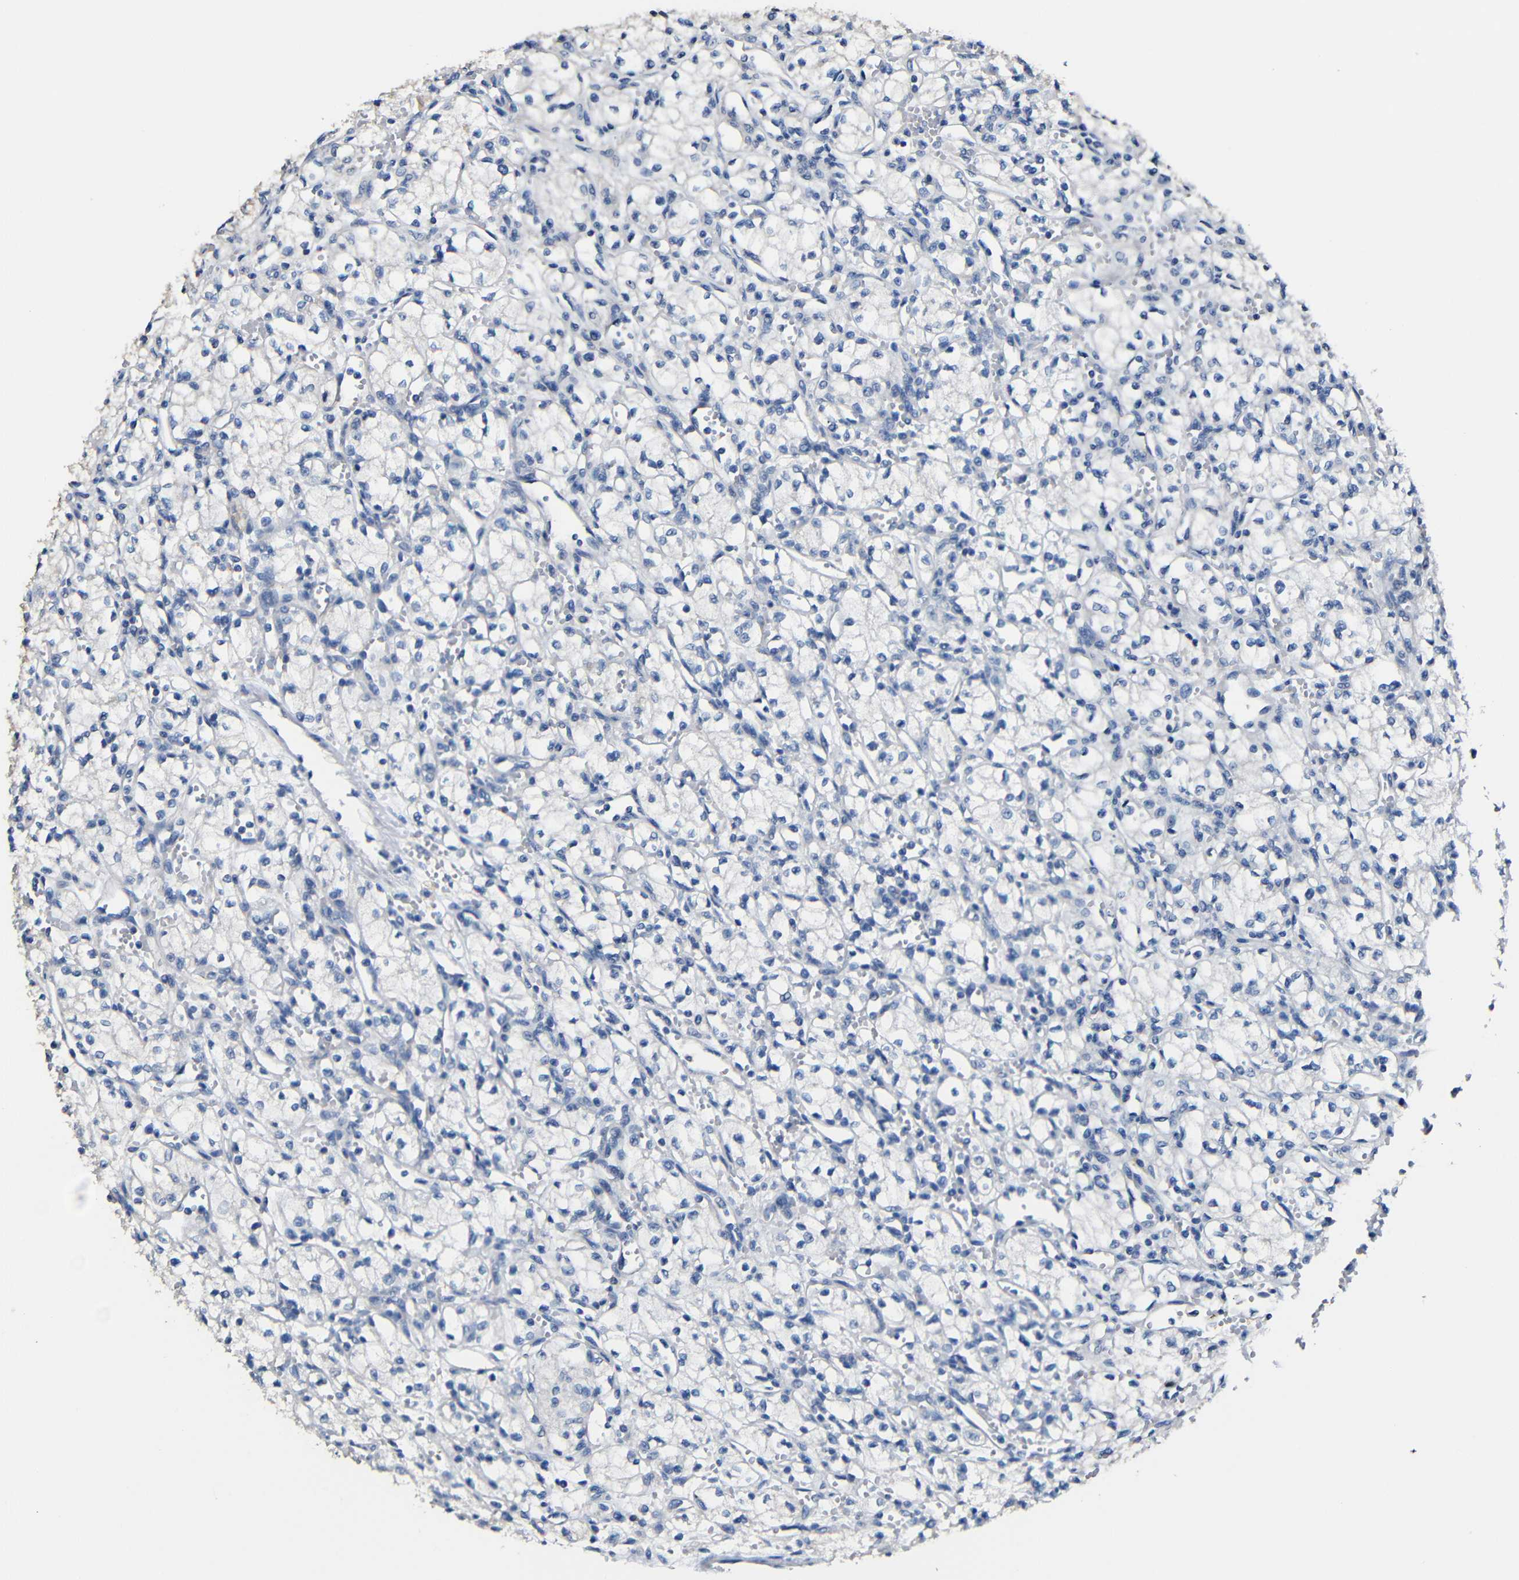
{"staining": {"intensity": "negative", "quantity": "none", "location": "none"}, "tissue": "renal cancer", "cell_type": "Tumor cells", "image_type": "cancer", "snomed": [{"axis": "morphology", "description": "Normal tissue, NOS"}, {"axis": "morphology", "description": "Adenocarcinoma, NOS"}, {"axis": "topography", "description": "Kidney"}], "caption": "This is an immunohistochemistry (IHC) histopathology image of renal adenocarcinoma. There is no staining in tumor cells.", "gene": "ACKR2", "patient": {"sex": "male", "age": 59}}